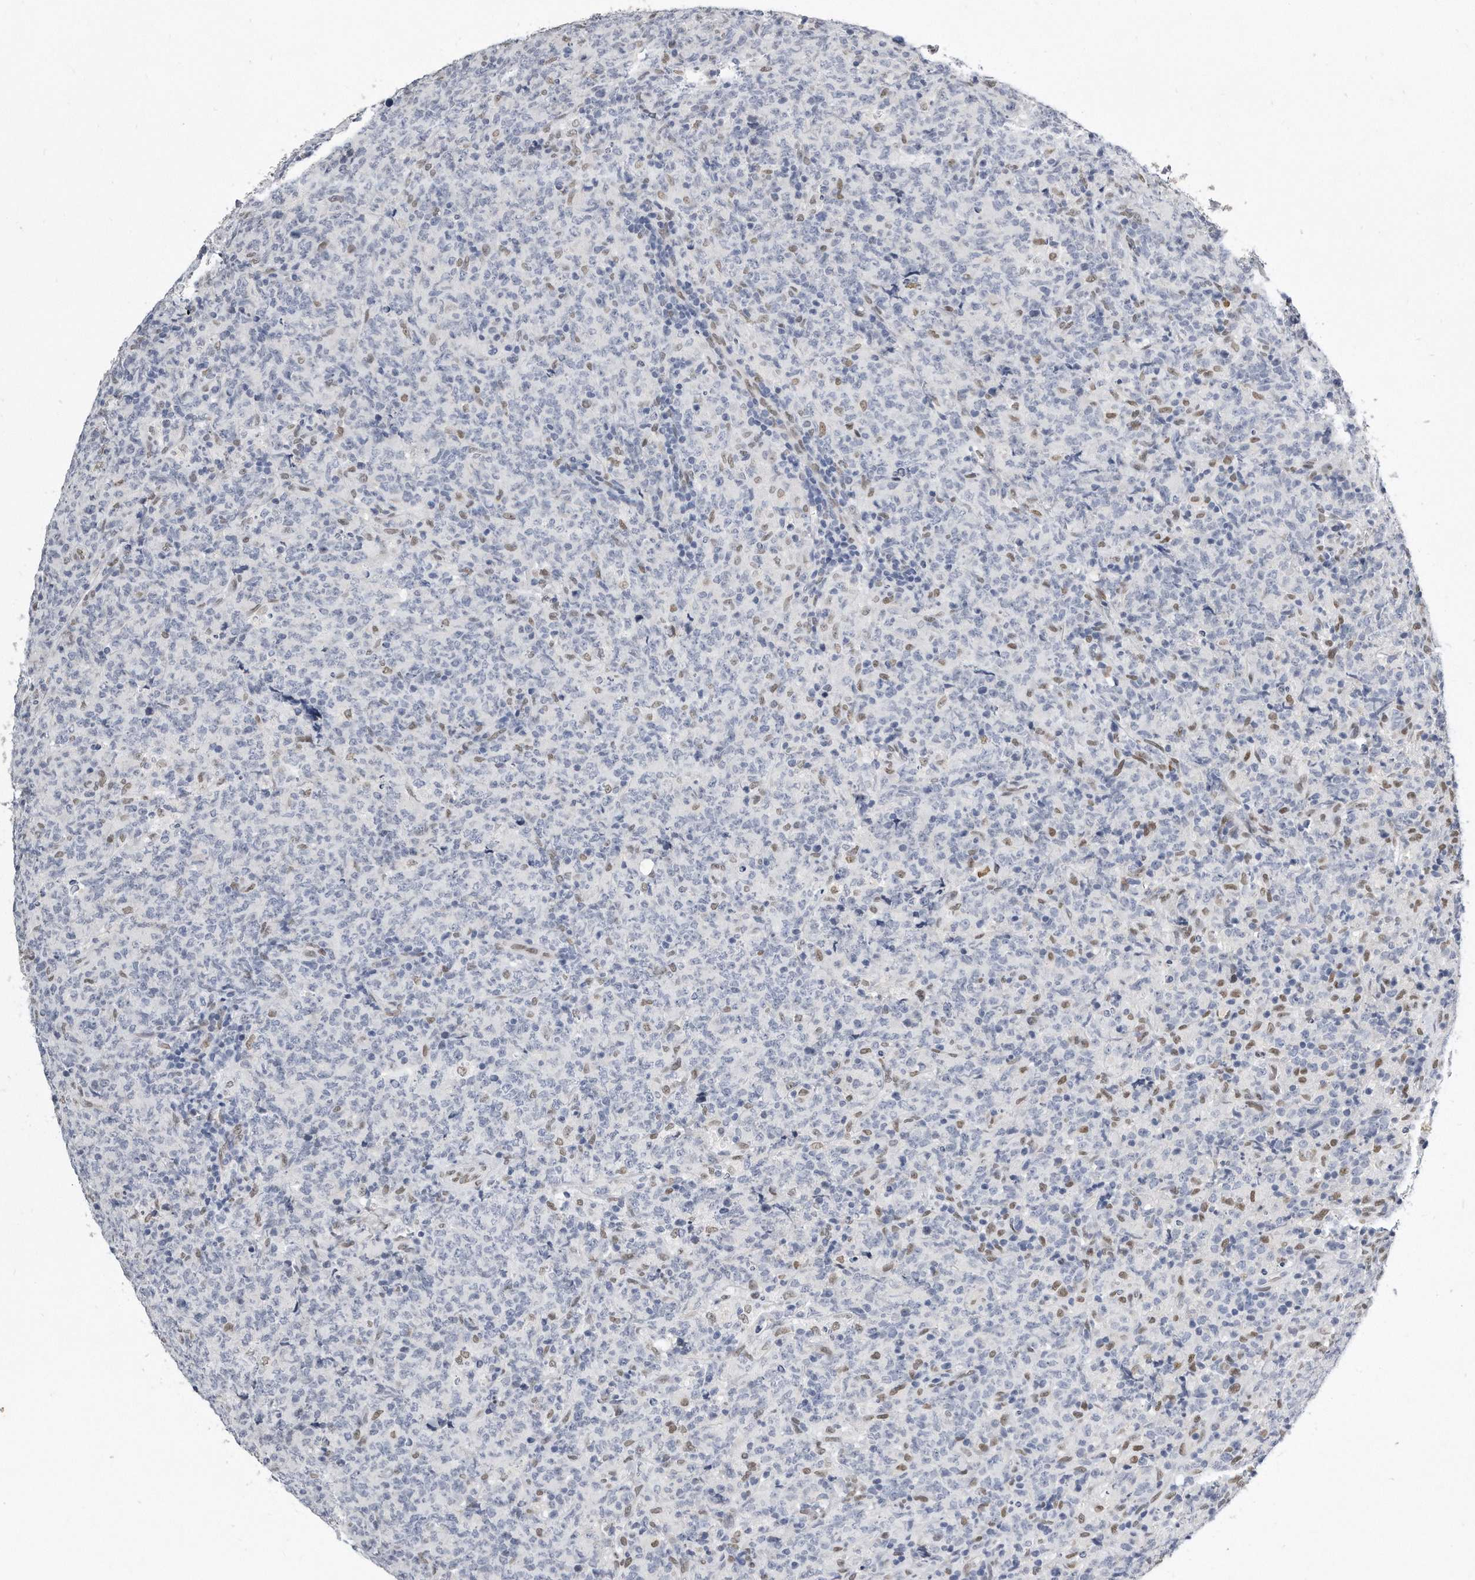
{"staining": {"intensity": "negative", "quantity": "none", "location": "none"}, "tissue": "lymphoma", "cell_type": "Tumor cells", "image_type": "cancer", "snomed": [{"axis": "morphology", "description": "Malignant lymphoma, non-Hodgkin's type, High grade"}, {"axis": "topography", "description": "Tonsil"}], "caption": "Tumor cells show no significant protein positivity in lymphoma.", "gene": "CTBP2", "patient": {"sex": "female", "age": 36}}